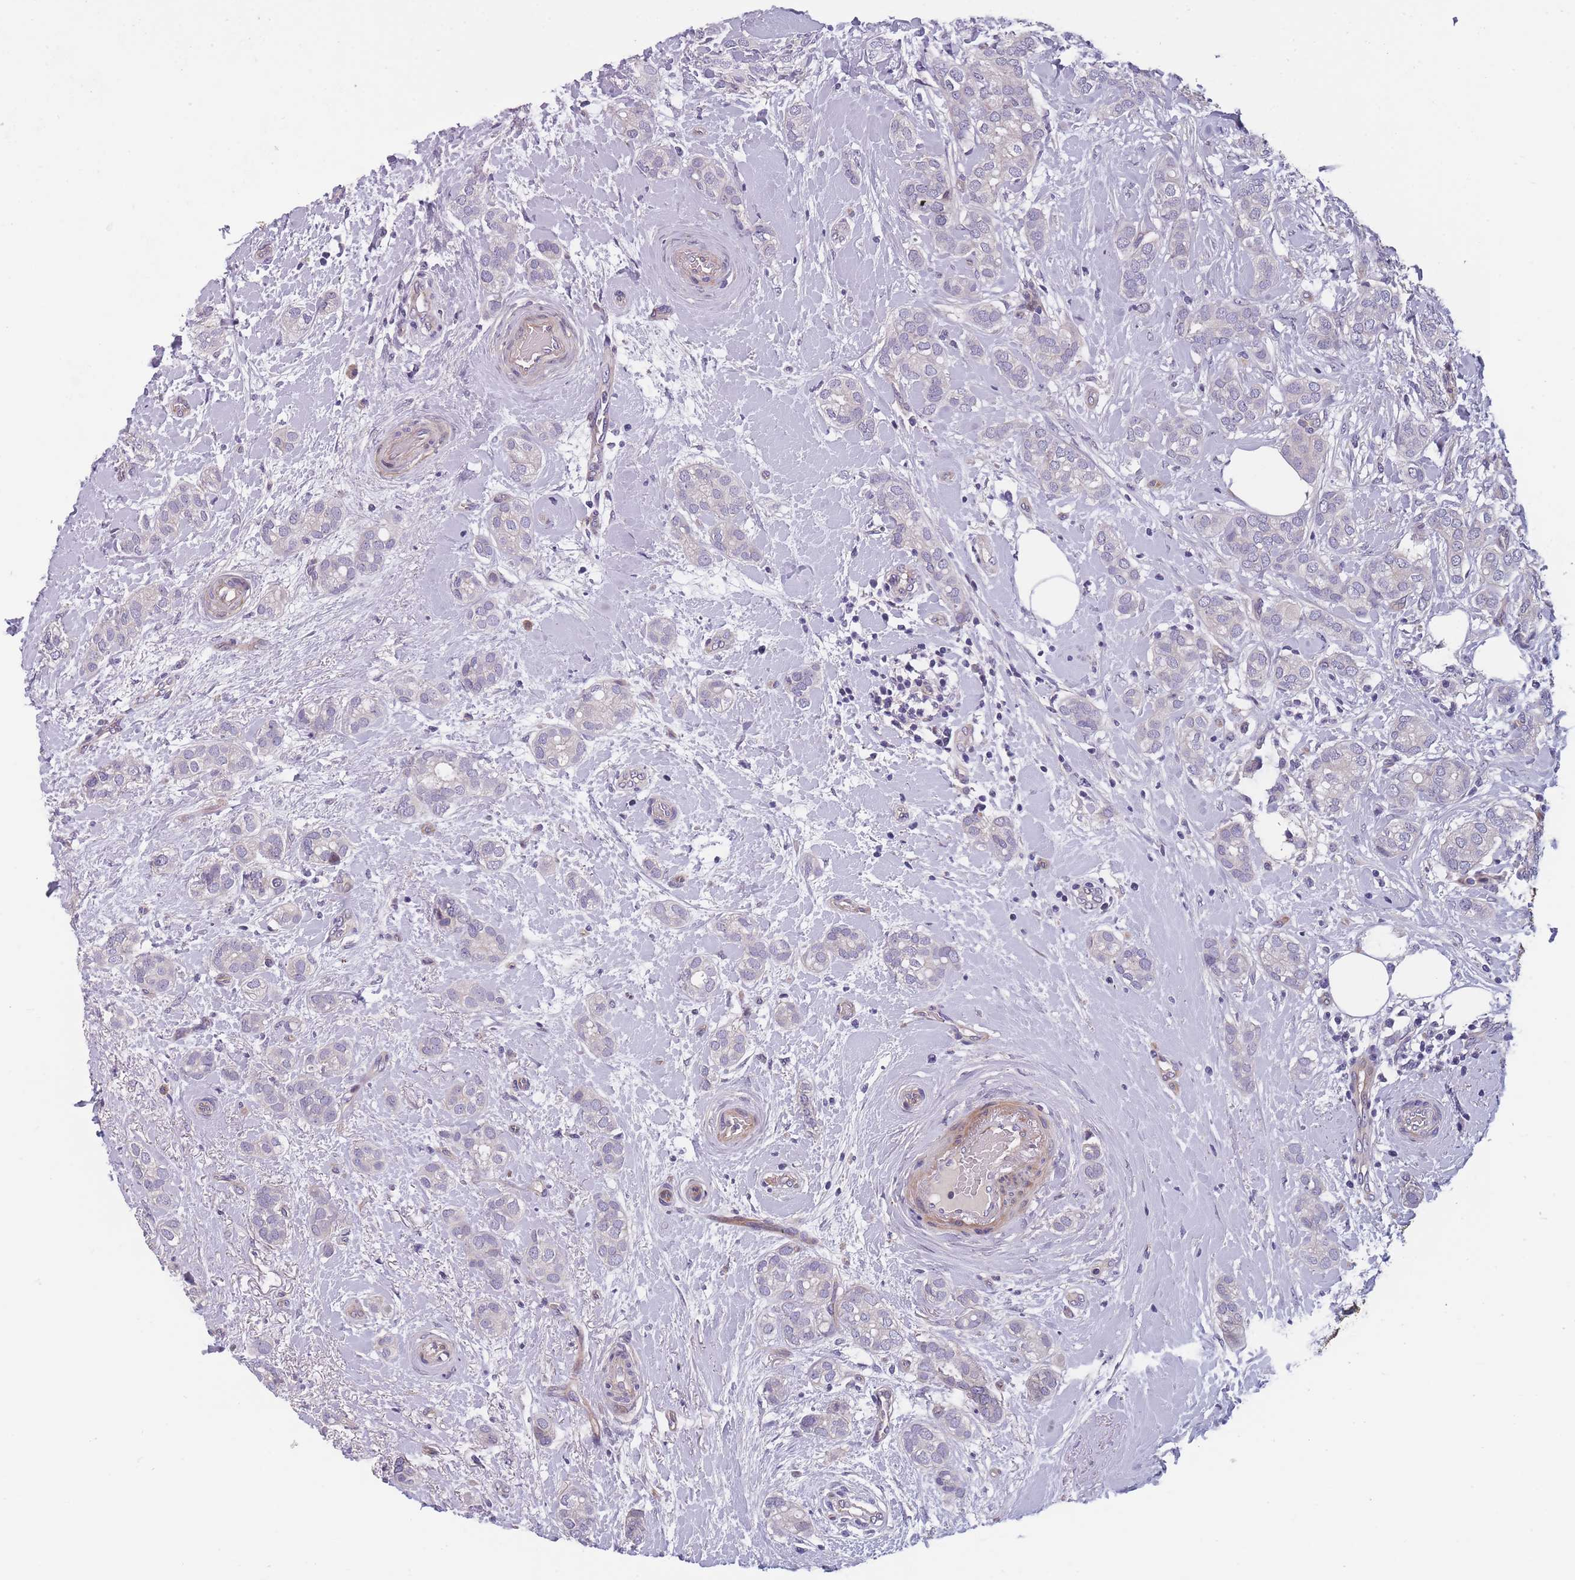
{"staining": {"intensity": "negative", "quantity": "none", "location": "none"}, "tissue": "breast cancer", "cell_type": "Tumor cells", "image_type": "cancer", "snomed": [{"axis": "morphology", "description": "Duct carcinoma"}, {"axis": "topography", "description": "Breast"}], "caption": "Immunohistochemical staining of human breast infiltrating ductal carcinoma displays no significant expression in tumor cells.", "gene": "FAM83F", "patient": {"sex": "female", "age": 73}}